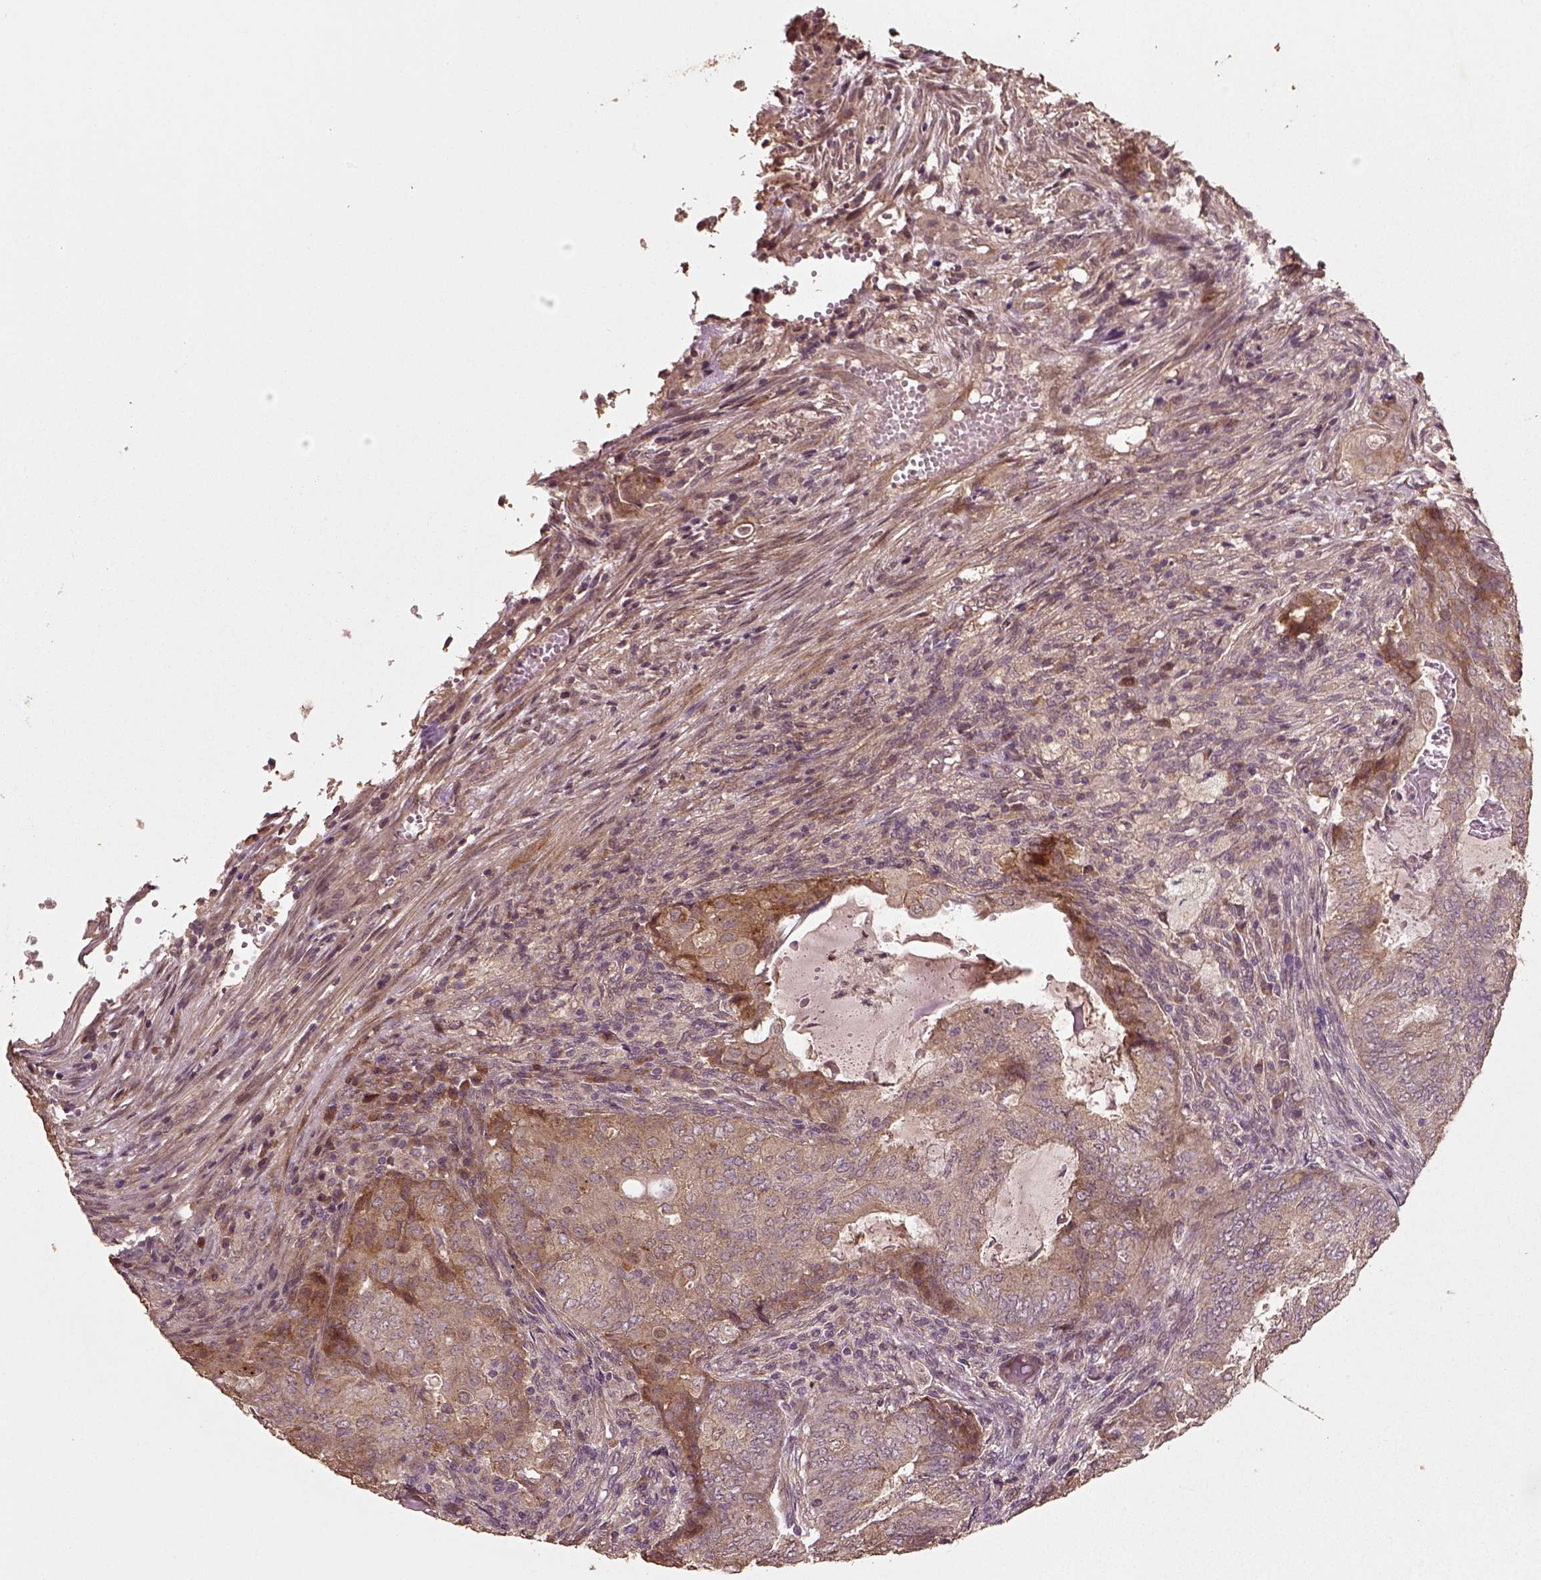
{"staining": {"intensity": "moderate", "quantity": "25%-75%", "location": "cytoplasmic/membranous"}, "tissue": "endometrial cancer", "cell_type": "Tumor cells", "image_type": "cancer", "snomed": [{"axis": "morphology", "description": "Adenocarcinoma, NOS"}, {"axis": "topography", "description": "Endometrium"}], "caption": "A brown stain labels moderate cytoplasmic/membranous staining of a protein in endometrial cancer tumor cells. (Brightfield microscopy of DAB IHC at high magnification).", "gene": "ERV3-1", "patient": {"sex": "female", "age": 62}}